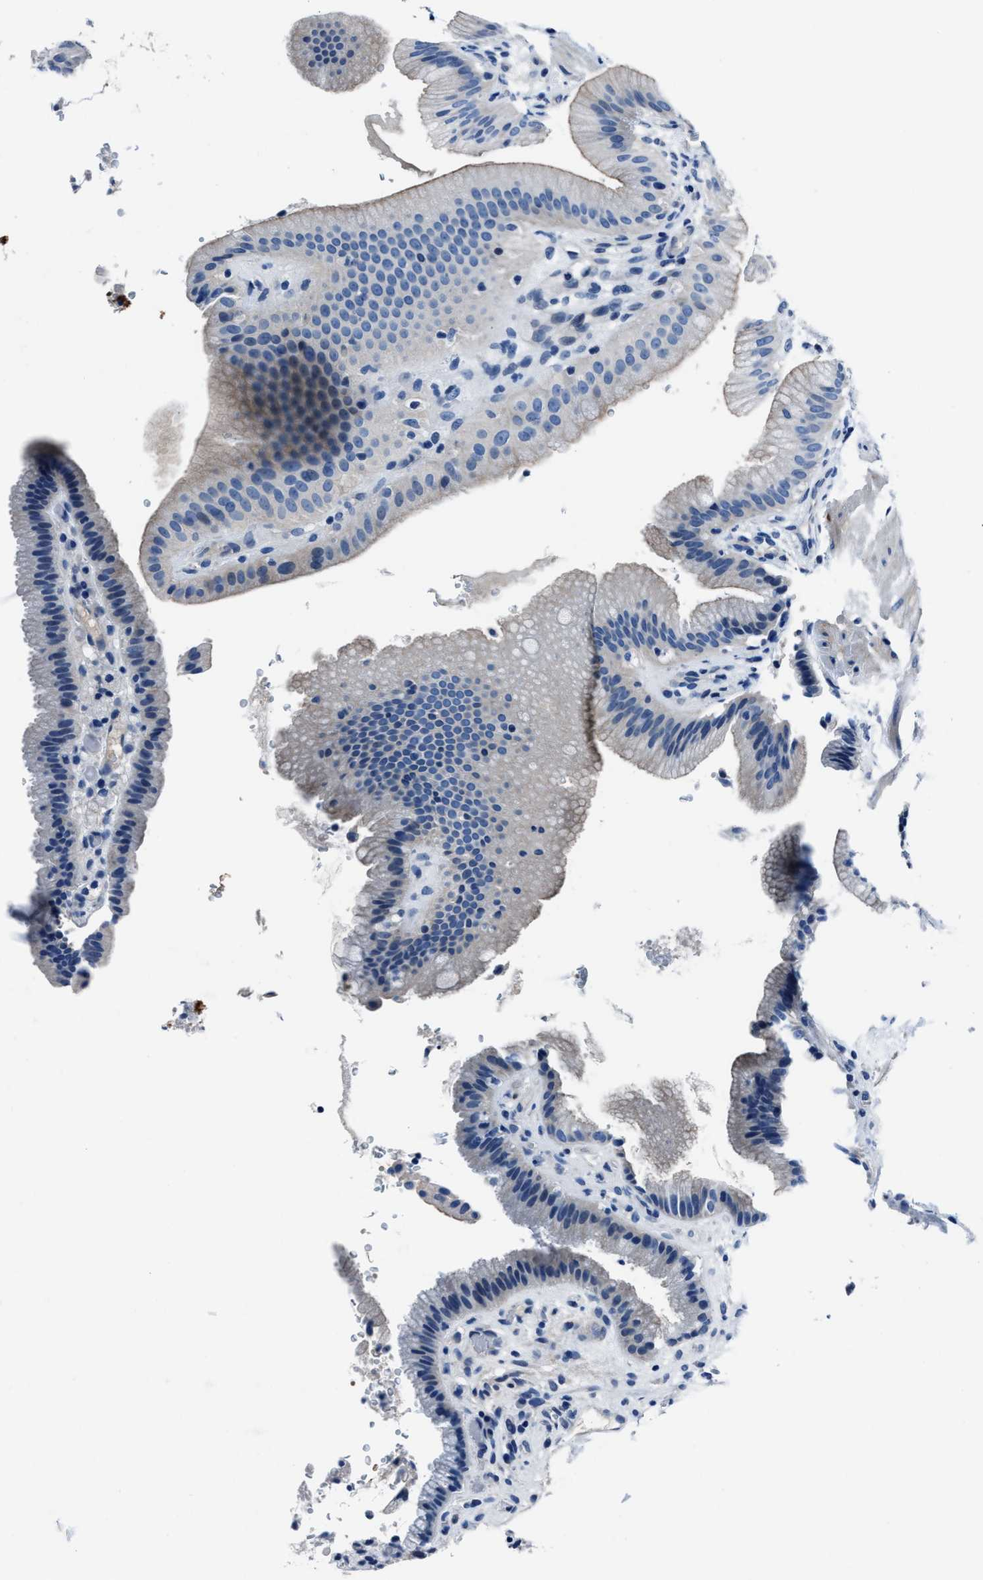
{"staining": {"intensity": "negative", "quantity": "none", "location": "none"}, "tissue": "gallbladder", "cell_type": "Glandular cells", "image_type": "normal", "snomed": [{"axis": "morphology", "description": "Normal tissue, NOS"}, {"axis": "topography", "description": "Gallbladder"}], "caption": "Micrograph shows no protein positivity in glandular cells of unremarkable gallbladder. (DAB (3,3'-diaminobenzidine) IHC, high magnification).", "gene": "NACAD", "patient": {"sex": "male", "age": 49}}